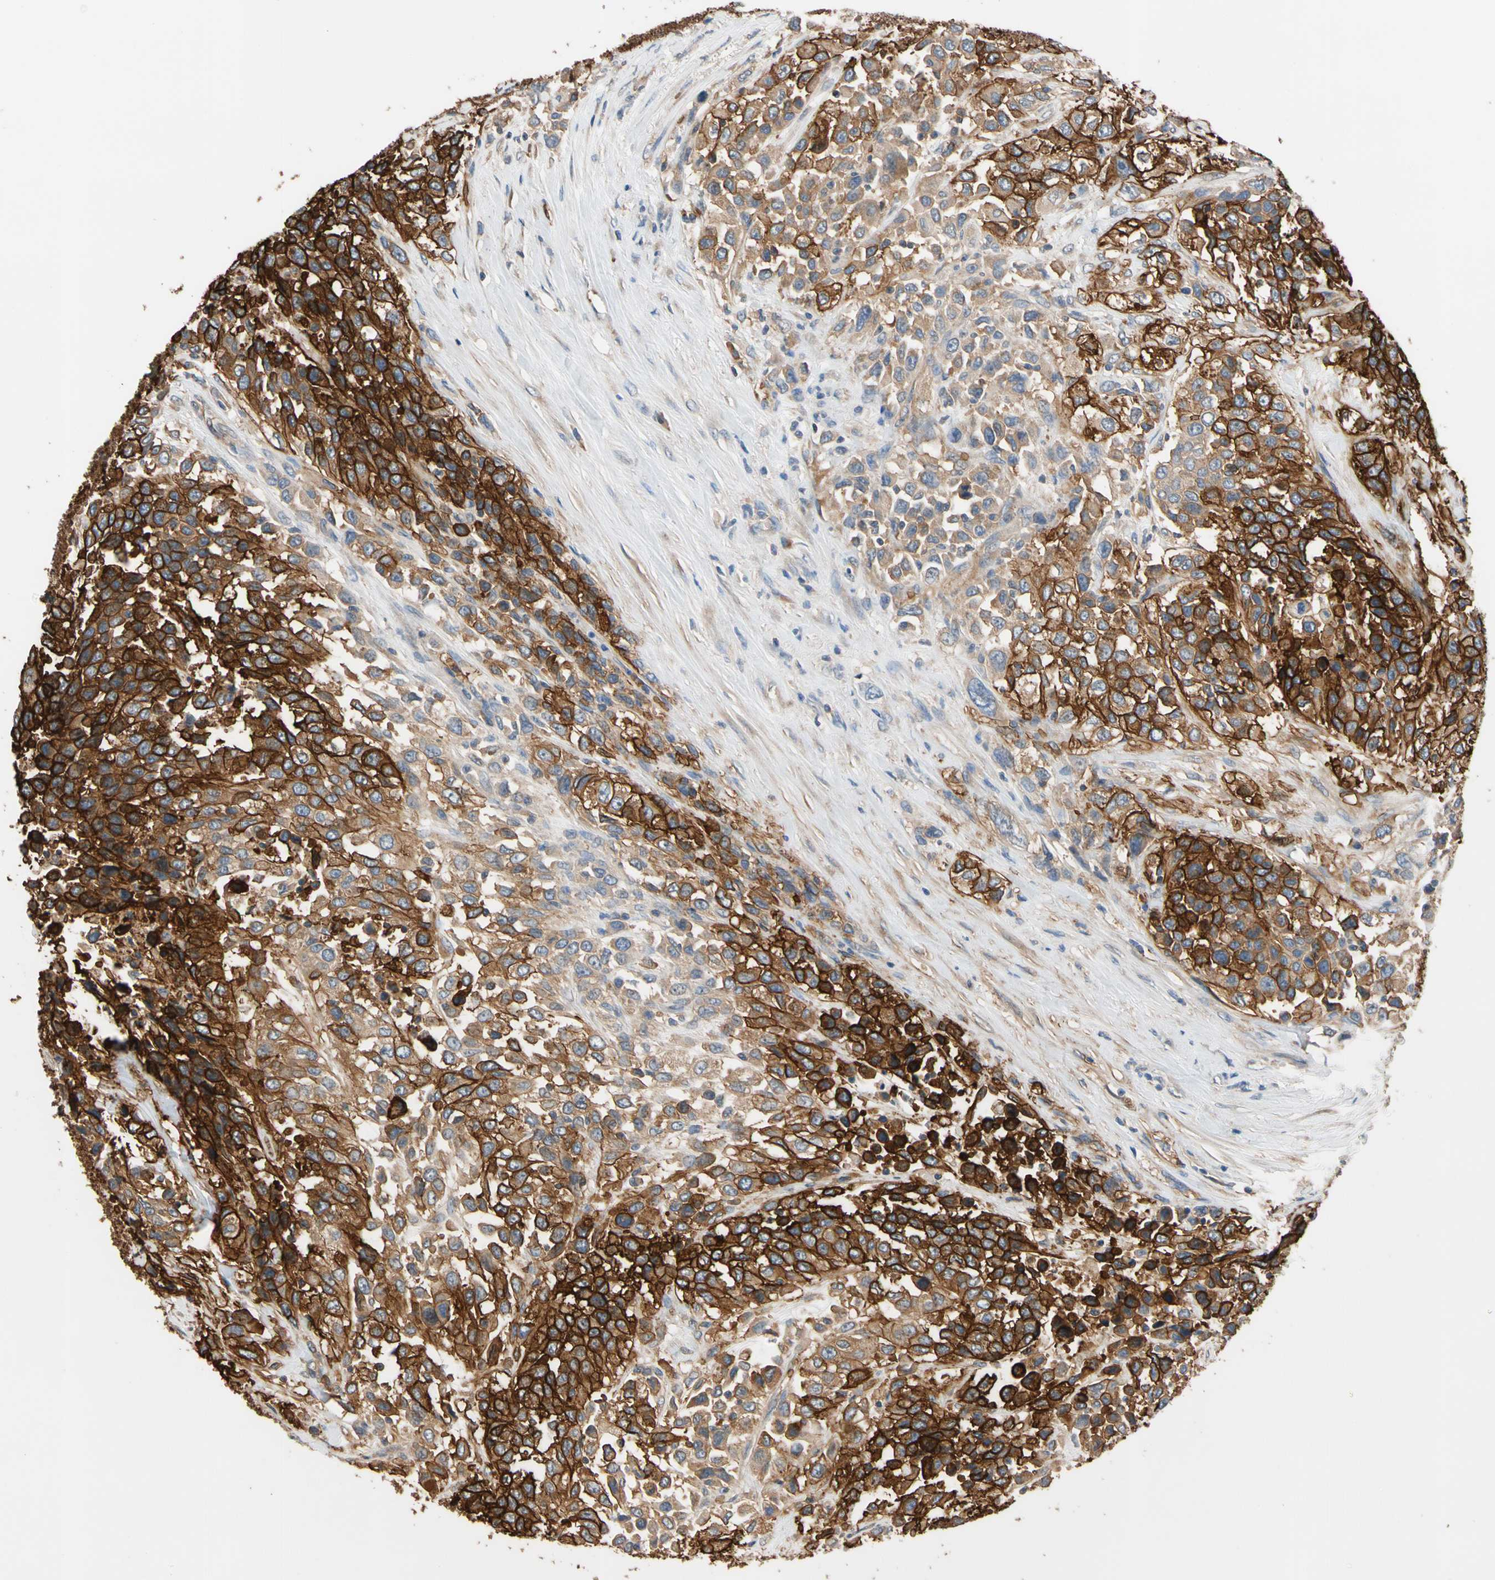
{"staining": {"intensity": "strong", "quantity": ">75%", "location": "cytoplasmic/membranous"}, "tissue": "urothelial cancer", "cell_type": "Tumor cells", "image_type": "cancer", "snomed": [{"axis": "morphology", "description": "Urothelial carcinoma, High grade"}, {"axis": "topography", "description": "Urinary bladder"}], "caption": "Immunohistochemical staining of human high-grade urothelial carcinoma reveals high levels of strong cytoplasmic/membranous protein expression in approximately >75% of tumor cells.", "gene": "RIOK2", "patient": {"sex": "female", "age": 80}}